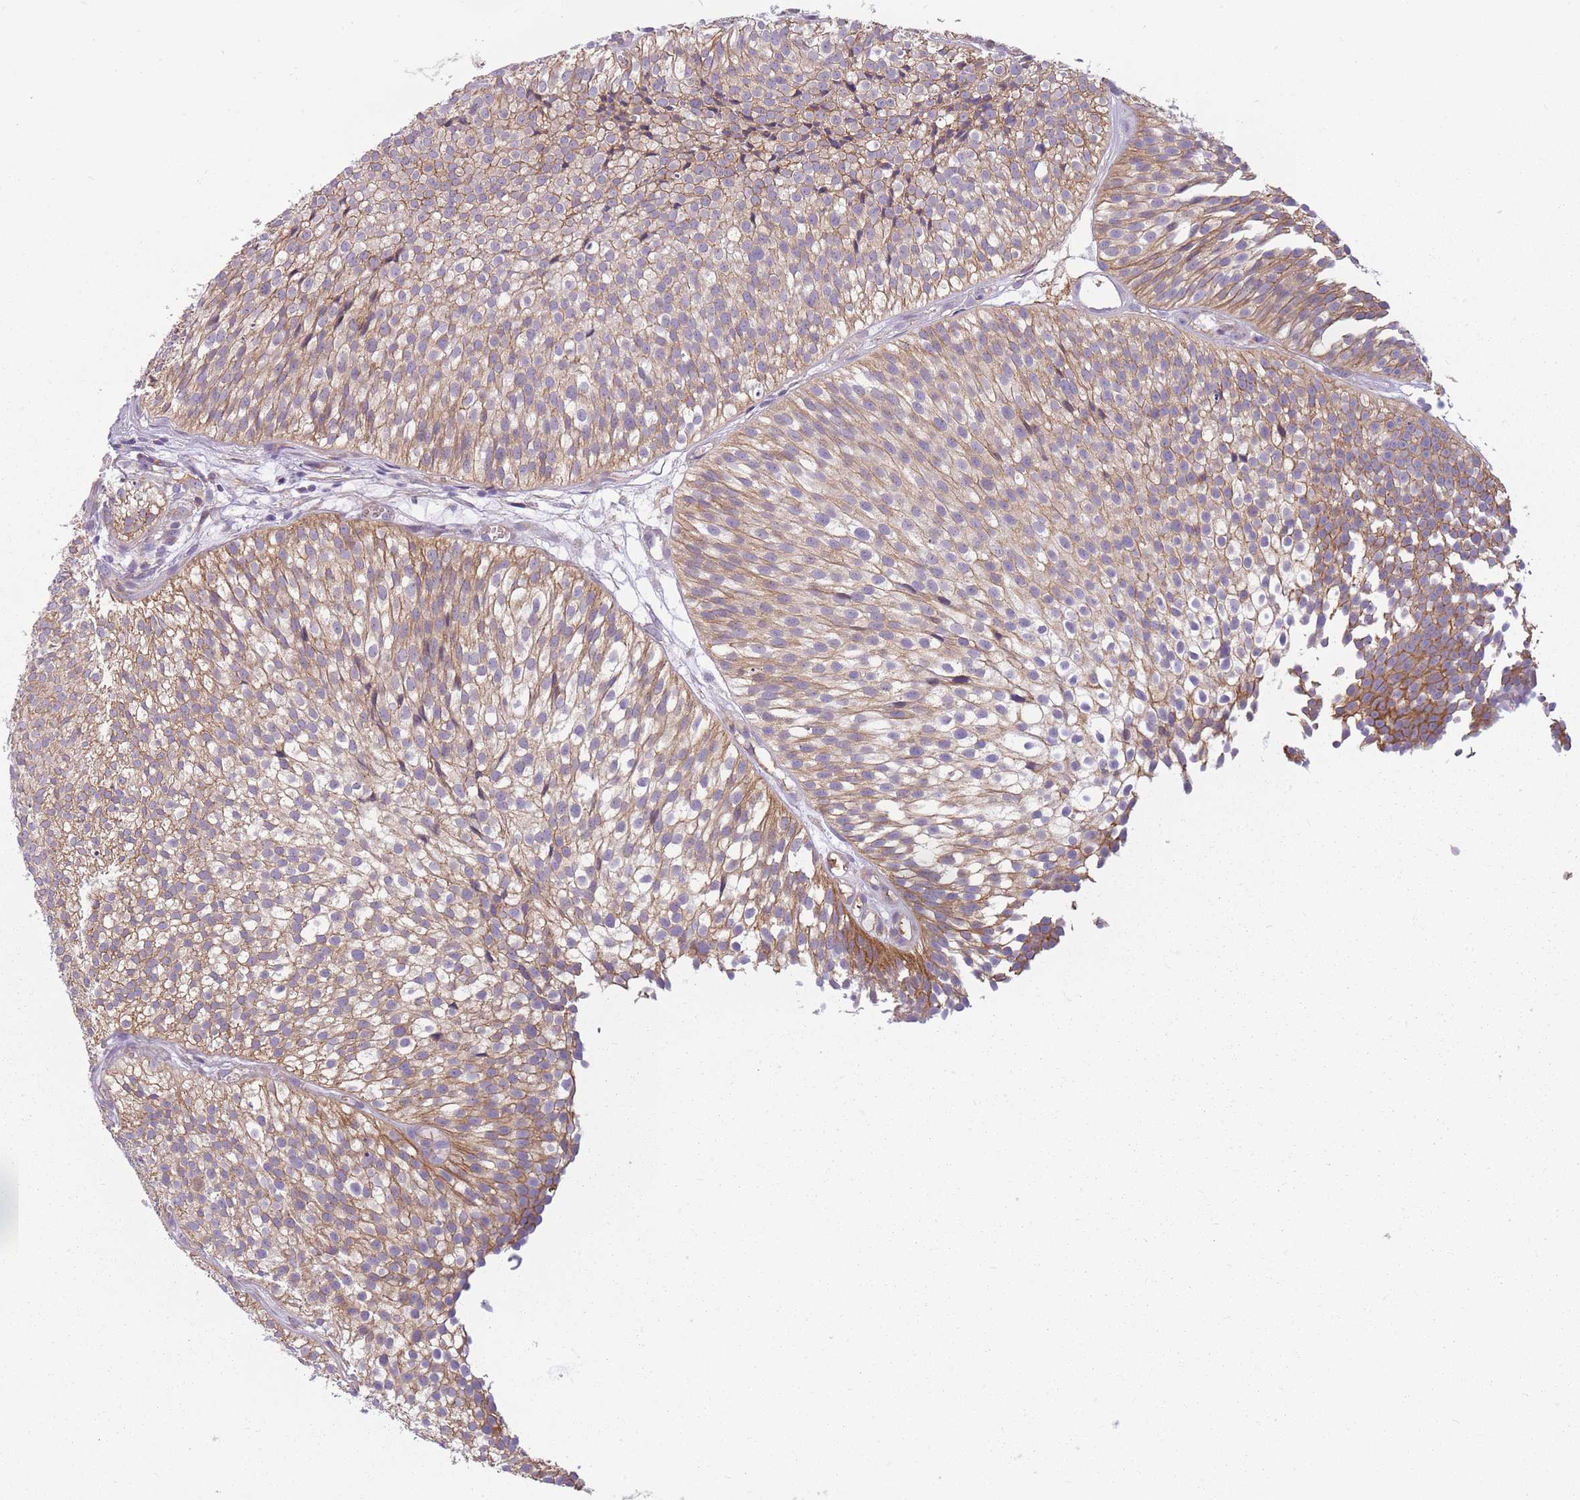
{"staining": {"intensity": "moderate", "quantity": ">75%", "location": "cytoplasmic/membranous"}, "tissue": "urothelial cancer", "cell_type": "Tumor cells", "image_type": "cancer", "snomed": [{"axis": "morphology", "description": "Urothelial carcinoma, Low grade"}, {"axis": "topography", "description": "Urinary bladder"}], "caption": "Moderate cytoplasmic/membranous staining is seen in approximately >75% of tumor cells in low-grade urothelial carcinoma.", "gene": "ADD1", "patient": {"sex": "male", "age": 91}}